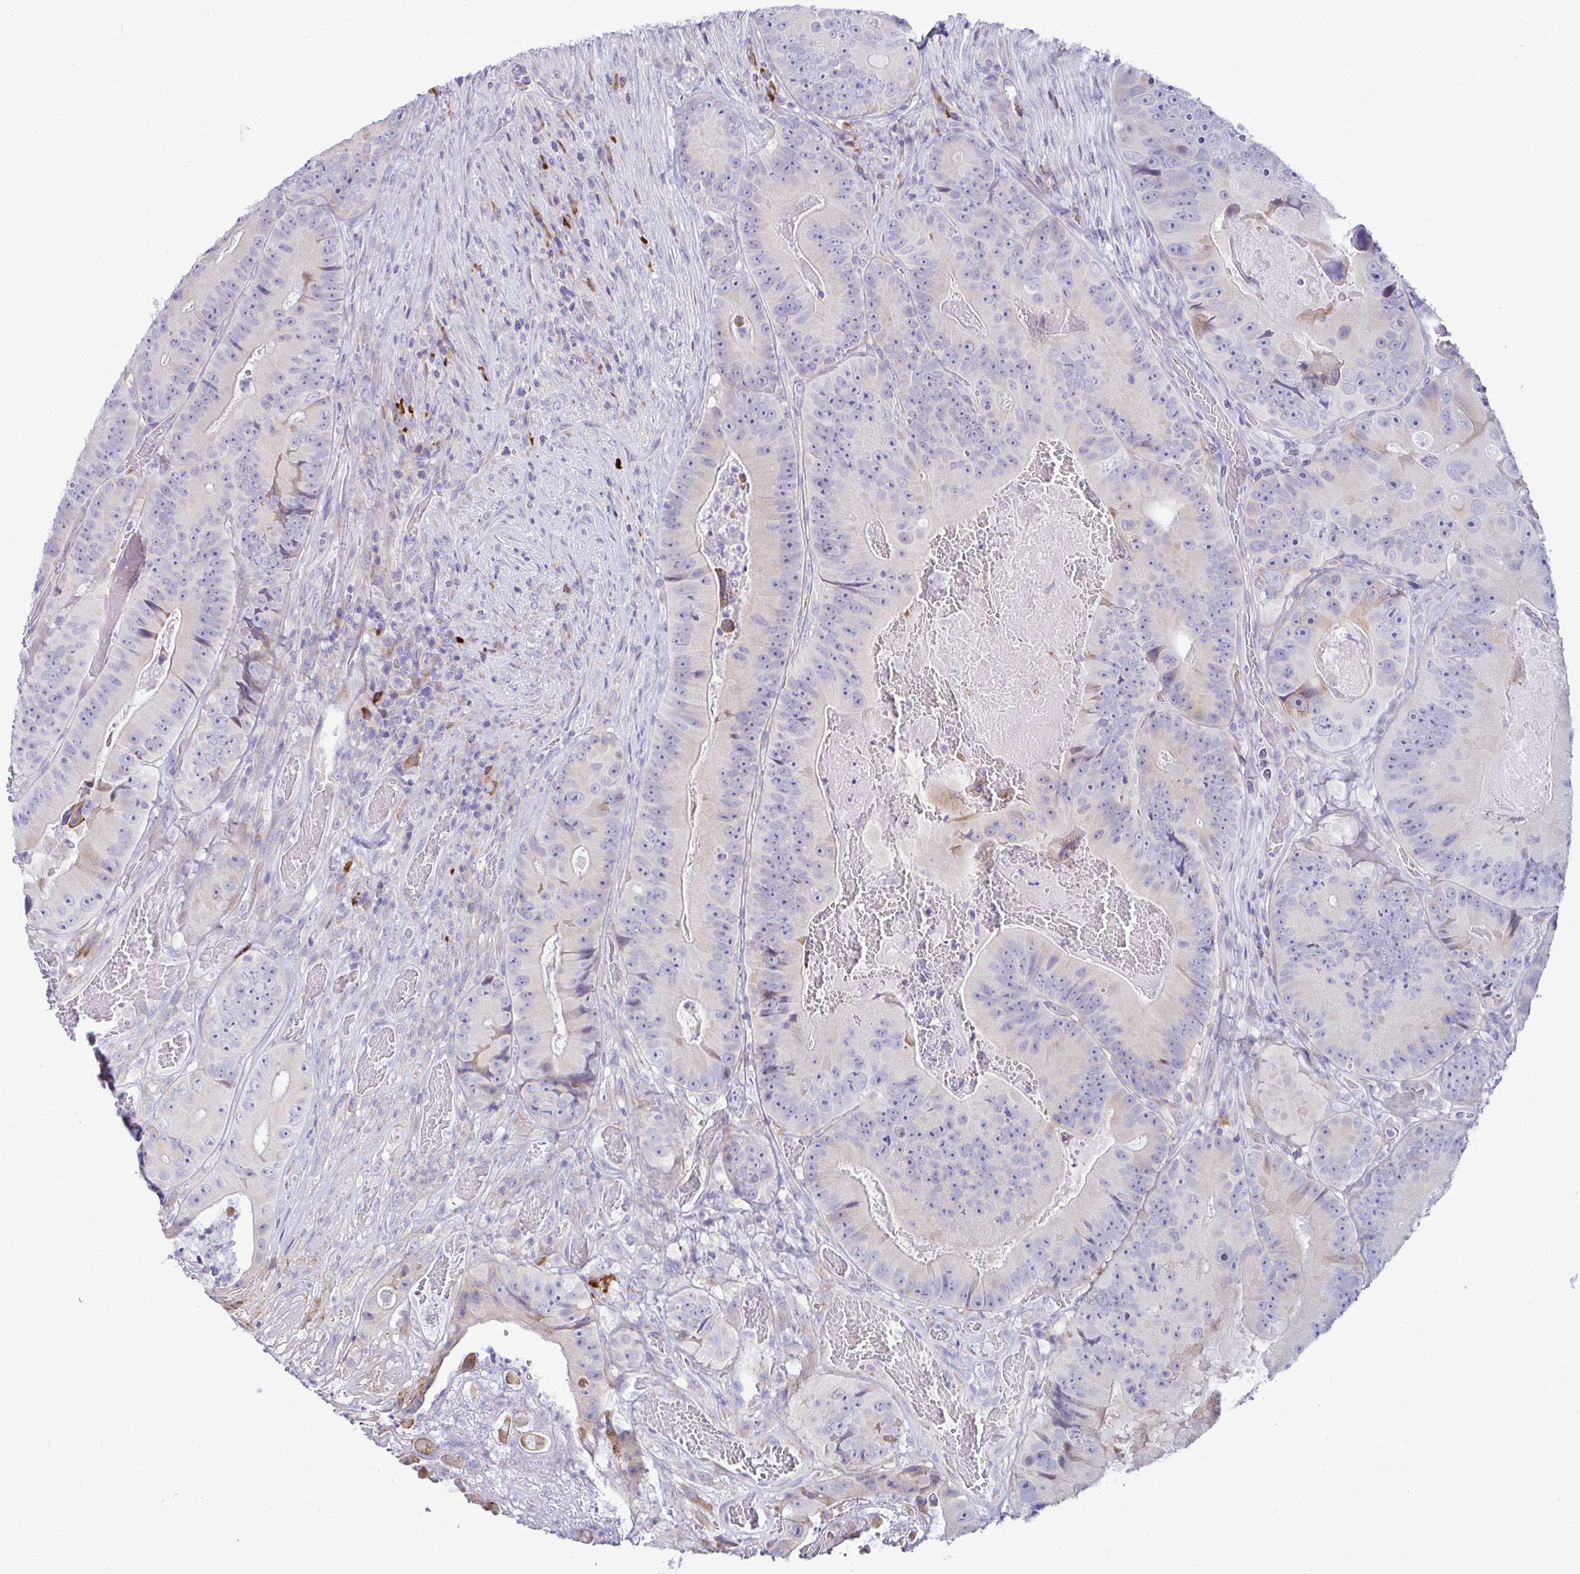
{"staining": {"intensity": "weak", "quantity": "<25%", "location": "cytoplasmic/membranous"}, "tissue": "colorectal cancer", "cell_type": "Tumor cells", "image_type": "cancer", "snomed": [{"axis": "morphology", "description": "Adenocarcinoma, NOS"}, {"axis": "topography", "description": "Colon"}], "caption": "Immunohistochemistry (IHC) micrograph of adenocarcinoma (colorectal) stained for a protein (brown), which shows no staining in tumor cells.", "gene": "TFPI2", "patient": {"sex": "female", "age": 86}}